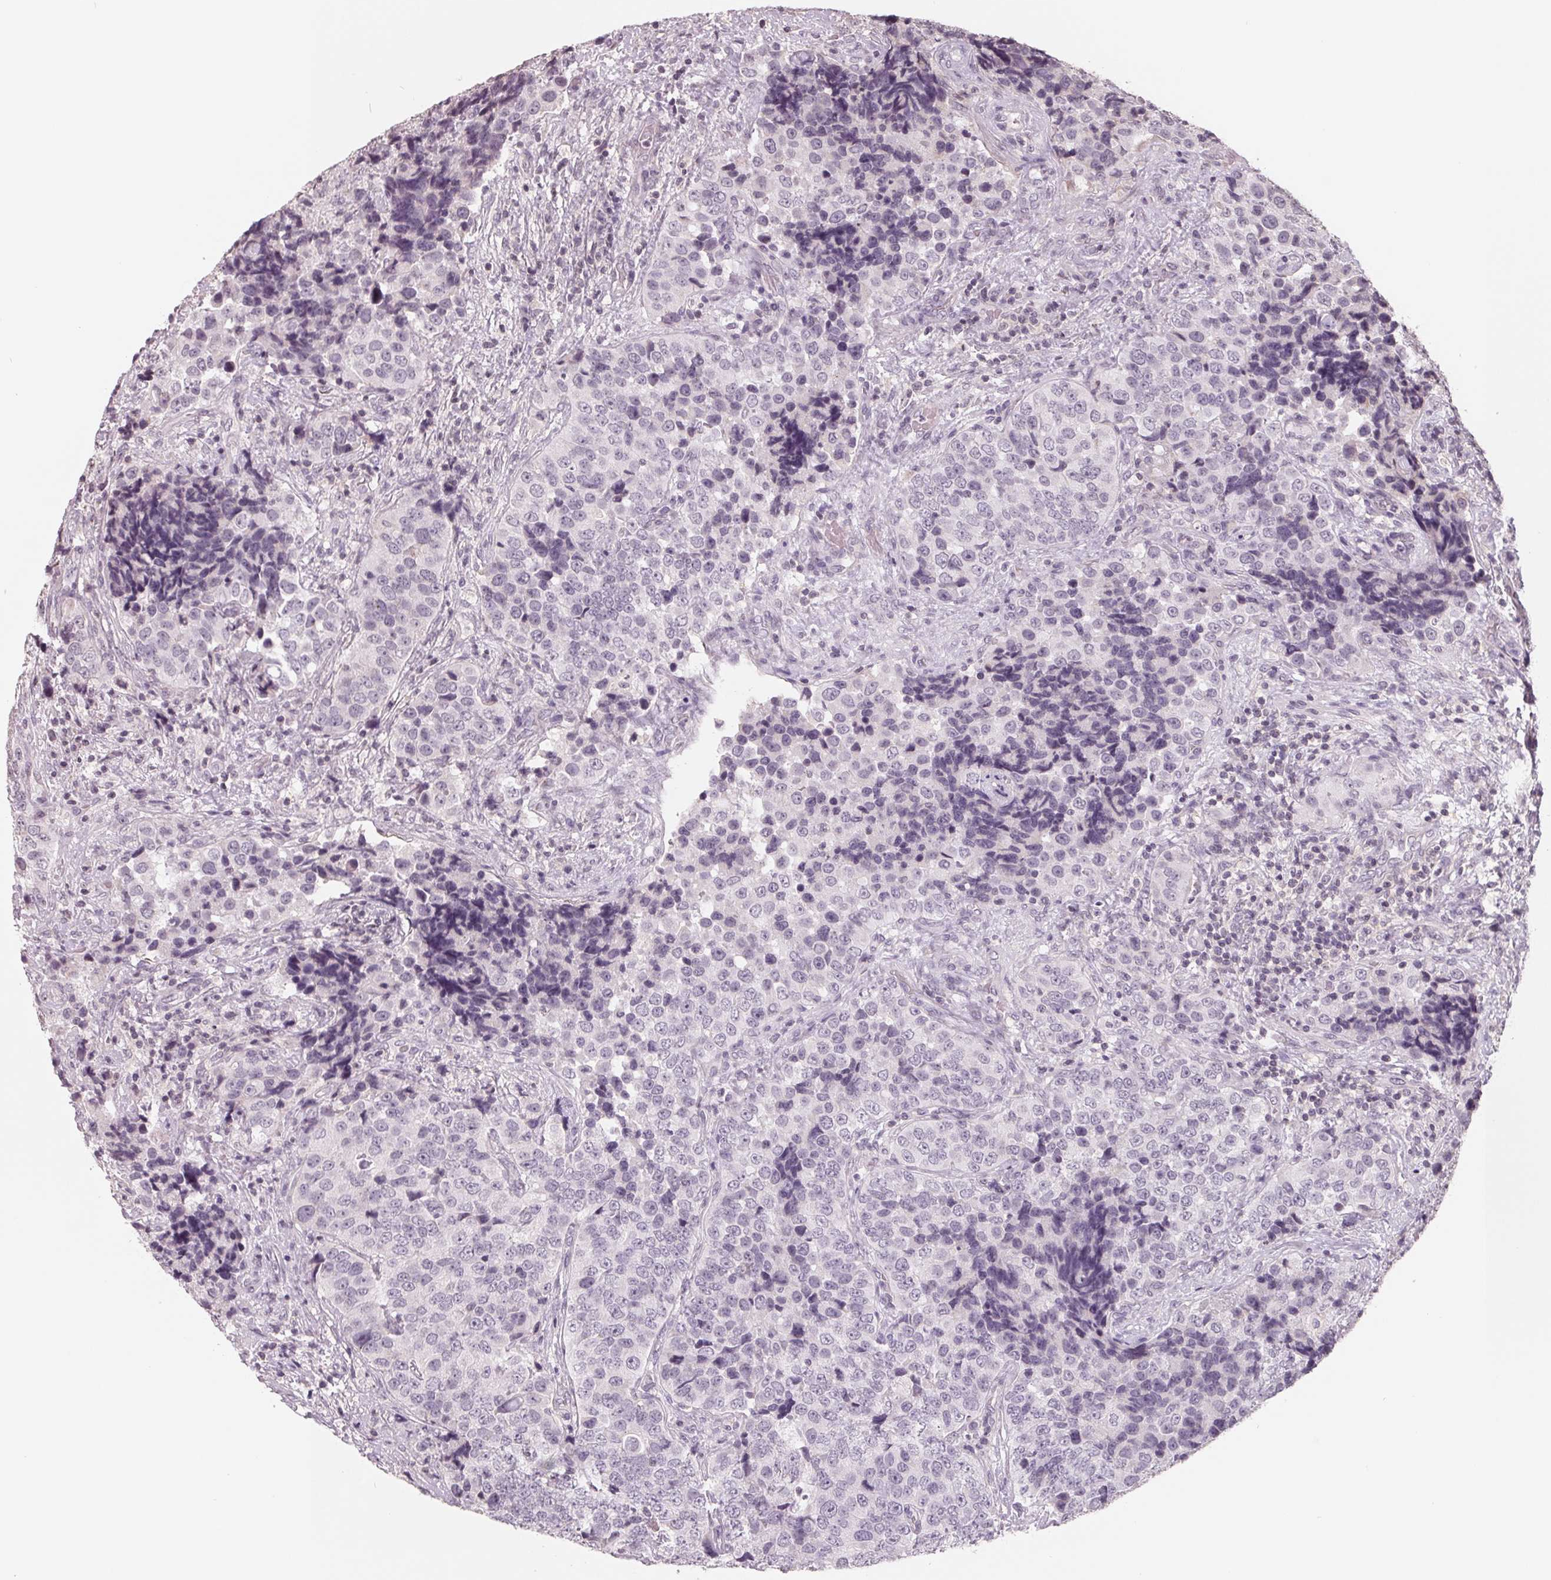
{"staining": {"intensity": "negative", "quantity": "none", "location": "none"}, "tissue": "urothelial cancer", "cell_type": "Tumor cells", "image_type": "cancer", "snomed": [{"axis": "morphology", "description": "Urothelial carcinoma, NOS"}, {"axis": "topography", "description": "Urinary bladder"}], "caption": "Tumor cells show no significant protein positivity in urothelial cancer. Brightfield microscopy of immunohistochemistry (IHC) stained with DAB (brown) and hematoxylin (blue), captured at high magnification.", "gene": "FTCD", "patient": {"sex": "male", "age": 52}}